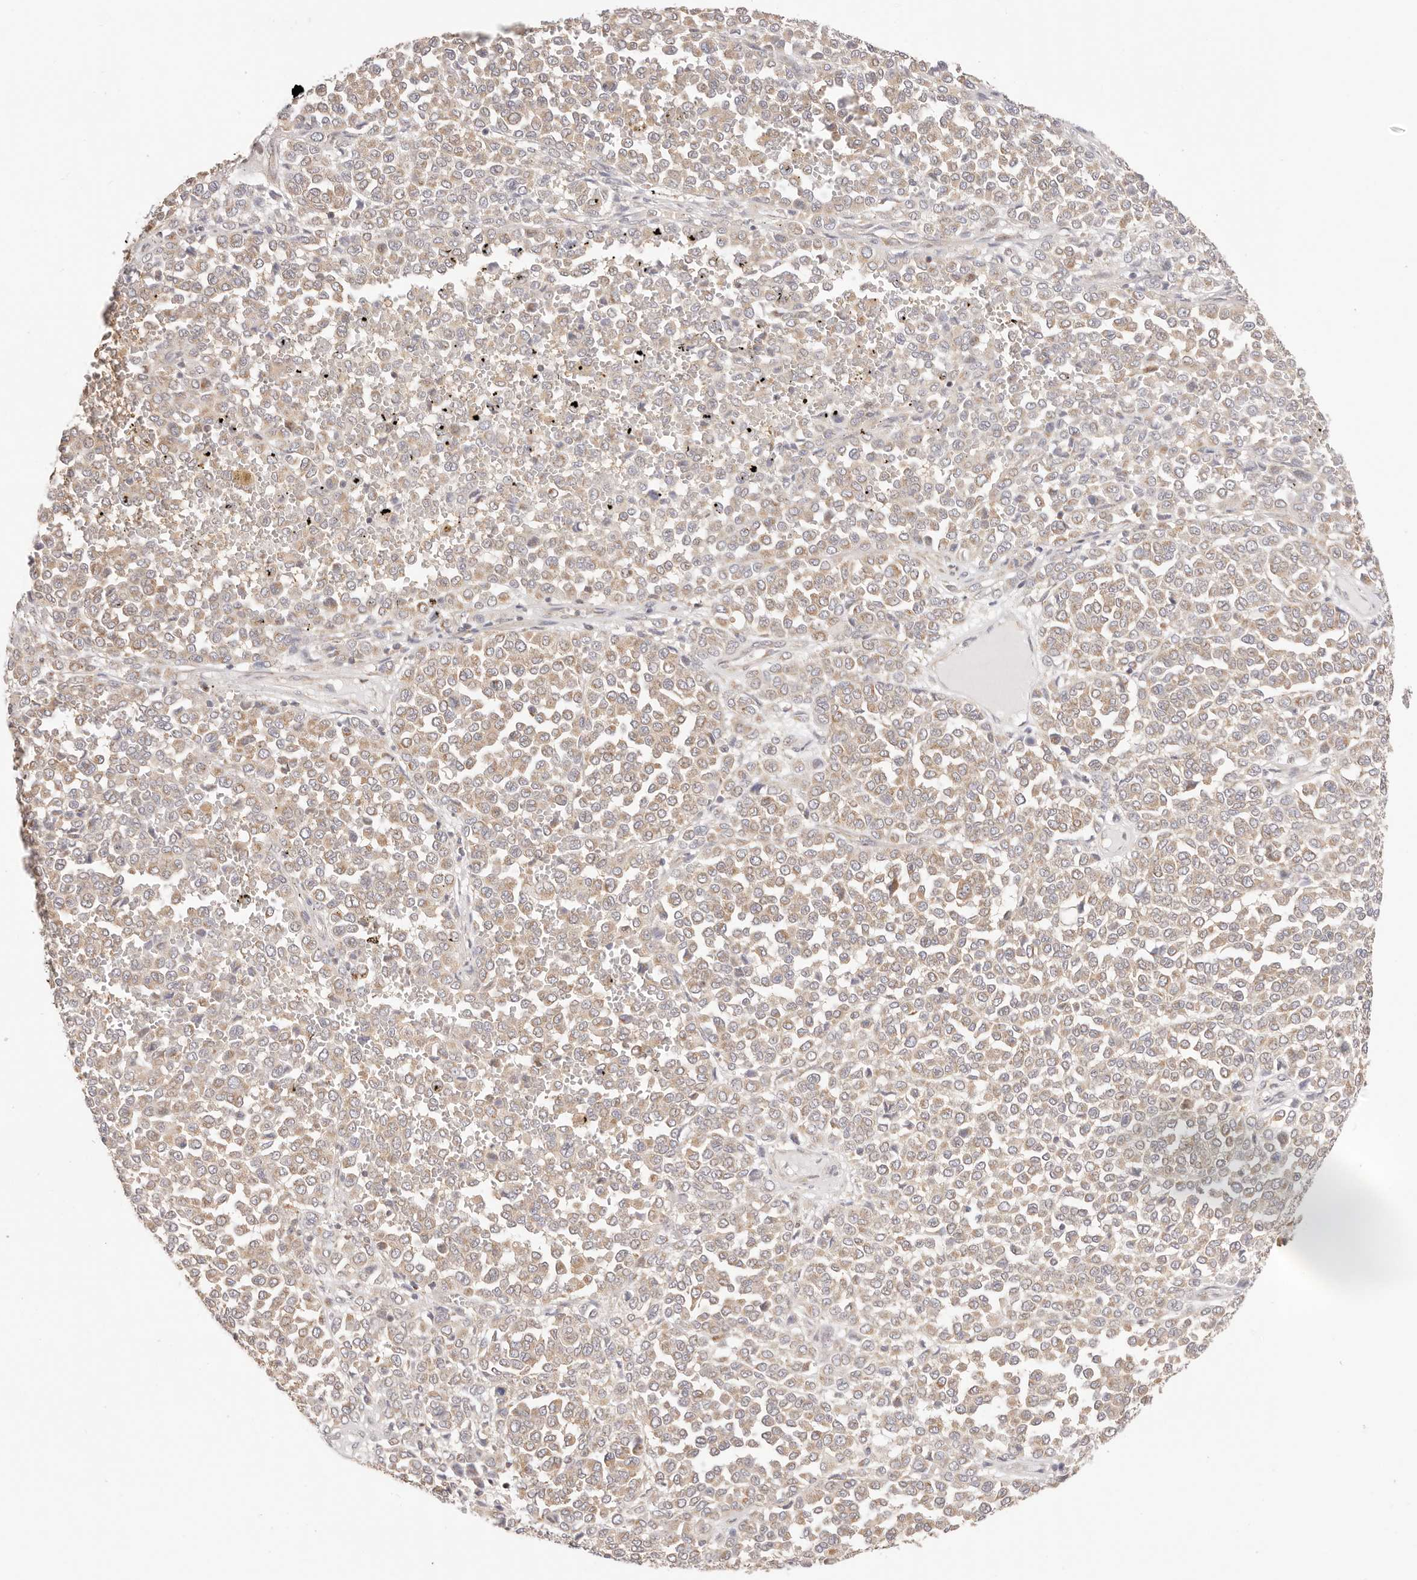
{"staining": {"intensity": "weak", "quantity": ">75%", "location": "cytoplasmic/membranous"}, "tissue": "melanoma", "cell_type": "Tumor cells", "image_type": "cancer", "snomed": [{"axis": "morphology", "description": "Malignant melanoma, Metastatic site"}, {"axis": "topography", "description": "Pancreas"}], "caption": "Immunohistochemical staining of melanoma displays low levels of weak cytoplasmic/membranous protein positivity in about >75% of tumor cells. The protein is stained brown, and the nuclei are stained in blue (DAB (3,3'-diaminobenzidine) IHC with brightfield microscopy, high magnification).", "gene": "KCMF1", "patient": {"sex": "female", "age": 30}}